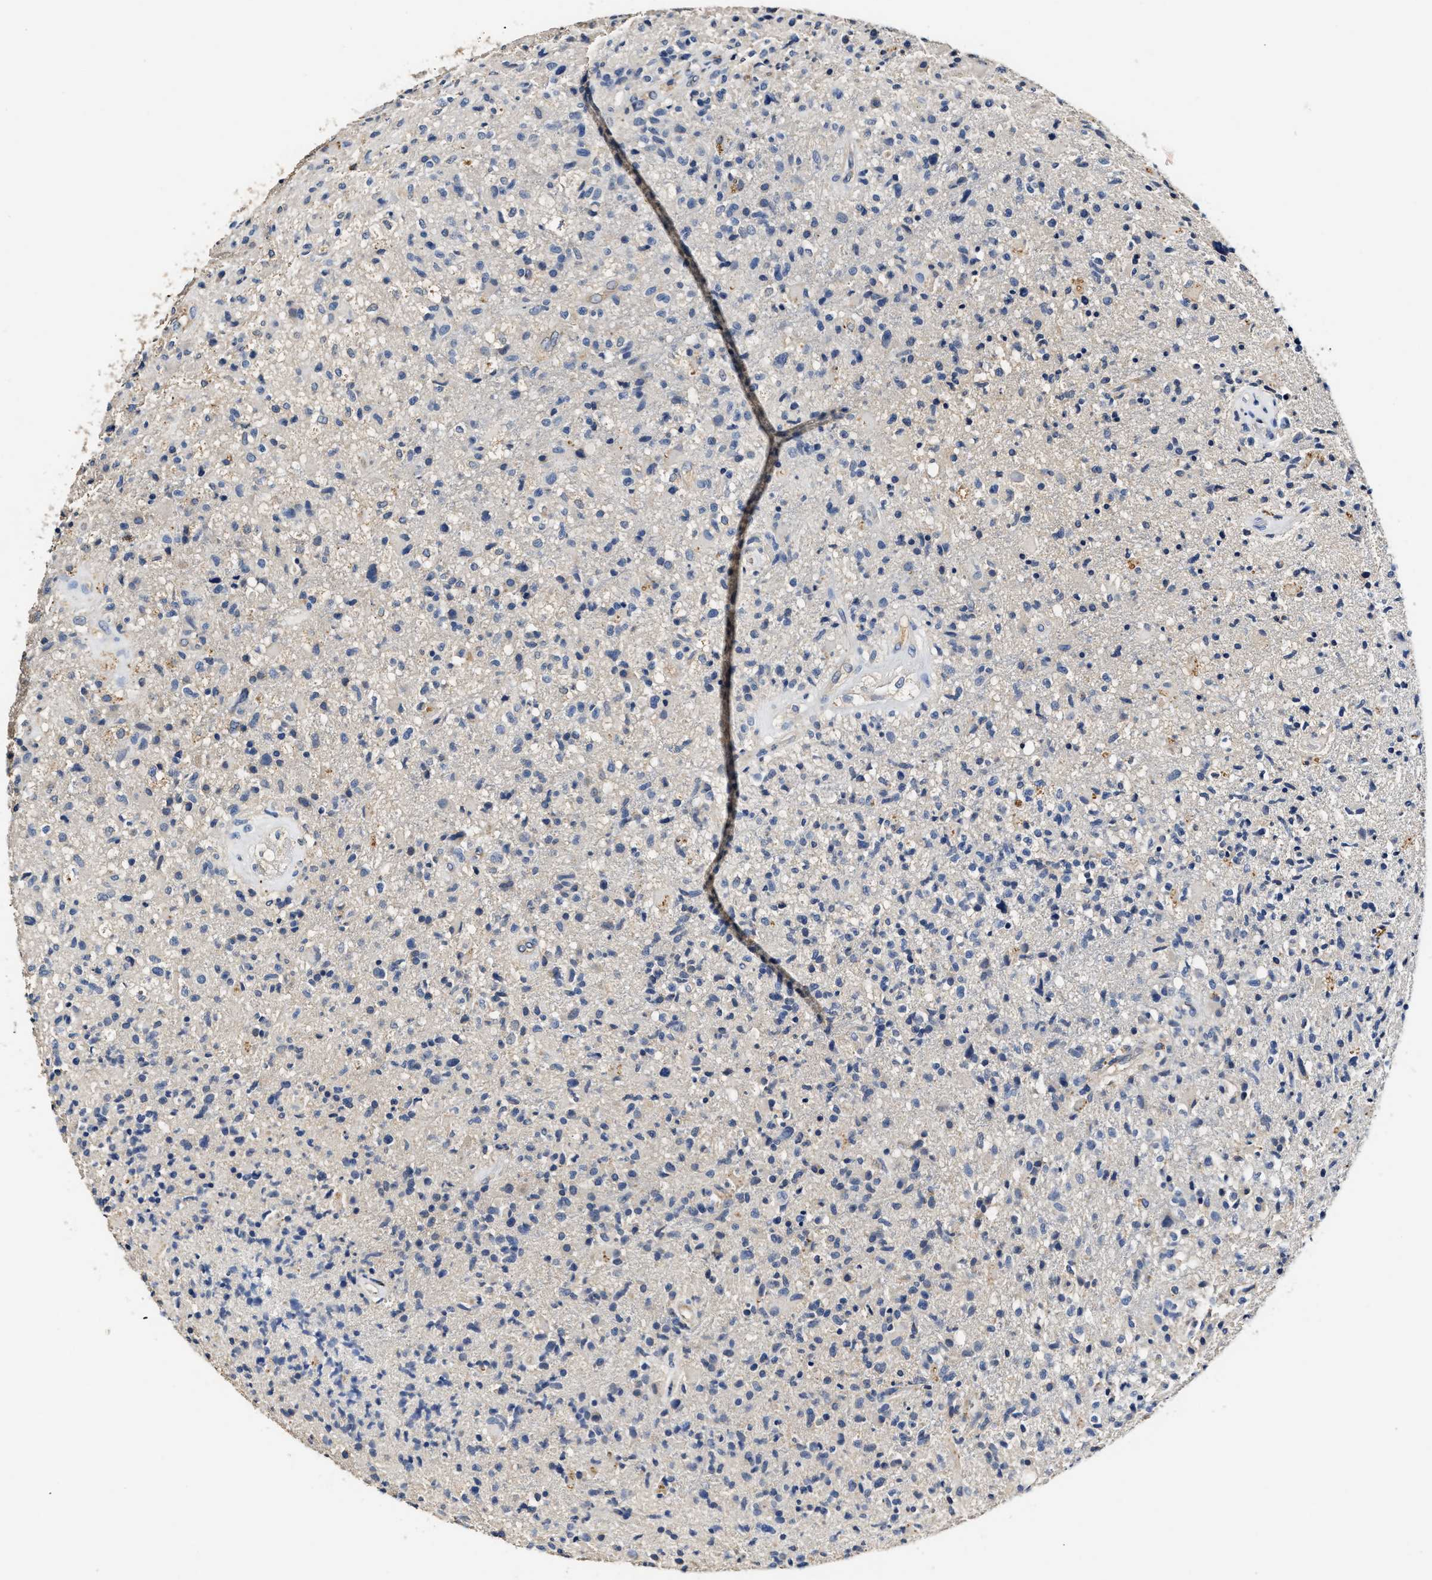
{"staining": {"intensity": "negative", "quantity": "none", "location": "none"}, "tissue": "glioma", "cell_type": "Tumor cells", "image_type": "cancer", "snomed": [{"axis": "morphology", "description": "Glioma, malignant, High grade"}, {"axis": "topography", "description": "Brain"}], "caption": "Immunohistochemistry image of neoplastic tissue: high-grade glioma (malignant) stained with DAB exhibits no significant protein staining in tumor cells. (DAB IHC visualized using brightfield microscopy, high magnification).", "gene": "SLCO2B1", "patient": {"sex": "male", "age": 72}}